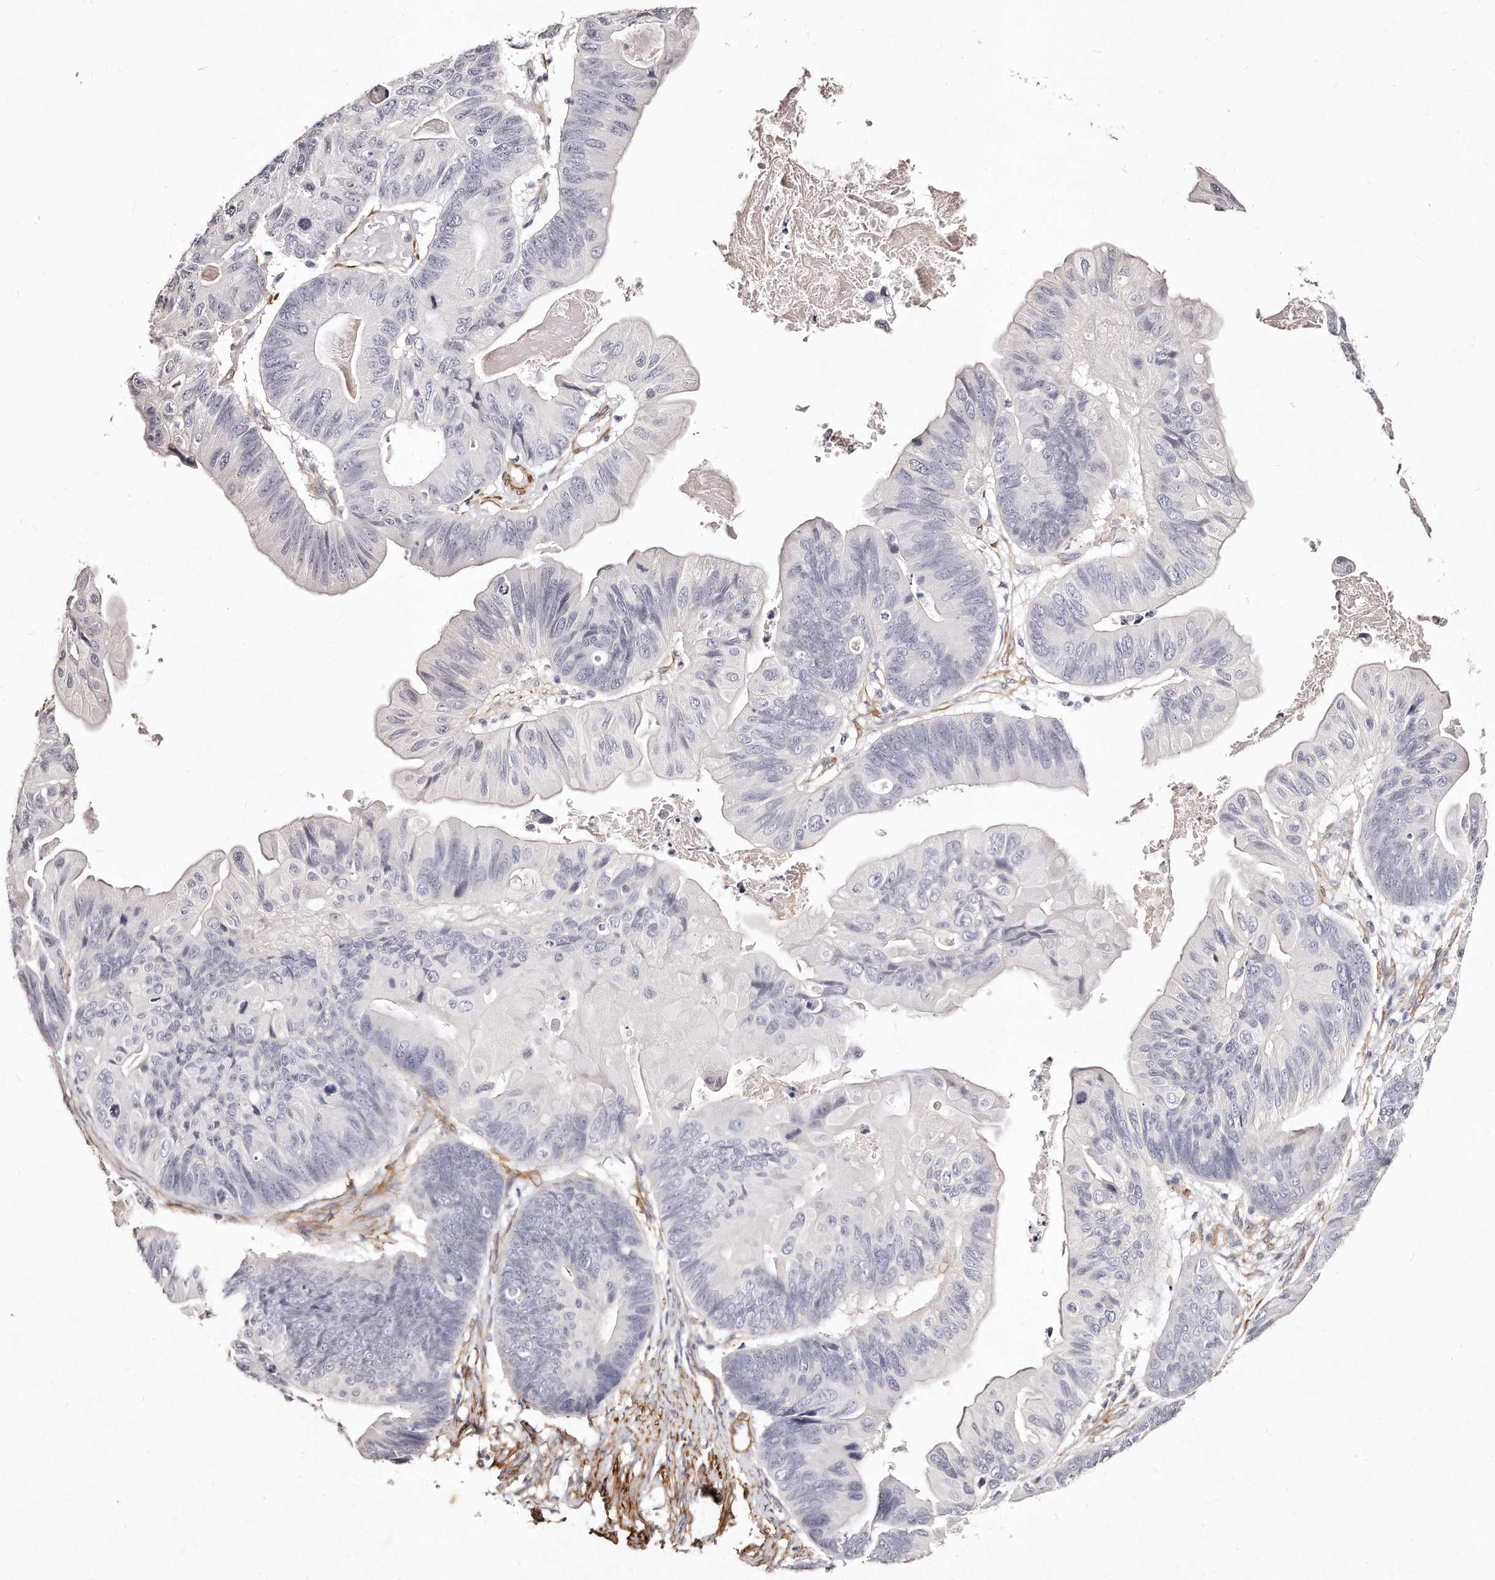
{"staining": {"intensity": "negative", "quantity": "none", "location": "none"}, "tissue": "ovarian cancer", "cell_type": "Tumor cells", "image_type": "cancer", "snomed": [{"axis": "morphology", "description": "Cystadenocarcinoma, mucinous, NOS"}, {"axis": "topography", "description": "Ovary"}], "caption": "There is no significant staining in tumor cells of ovarian cancer.", "gene": "LMOD1", "patient": {"sex": "female", "age": 61}}